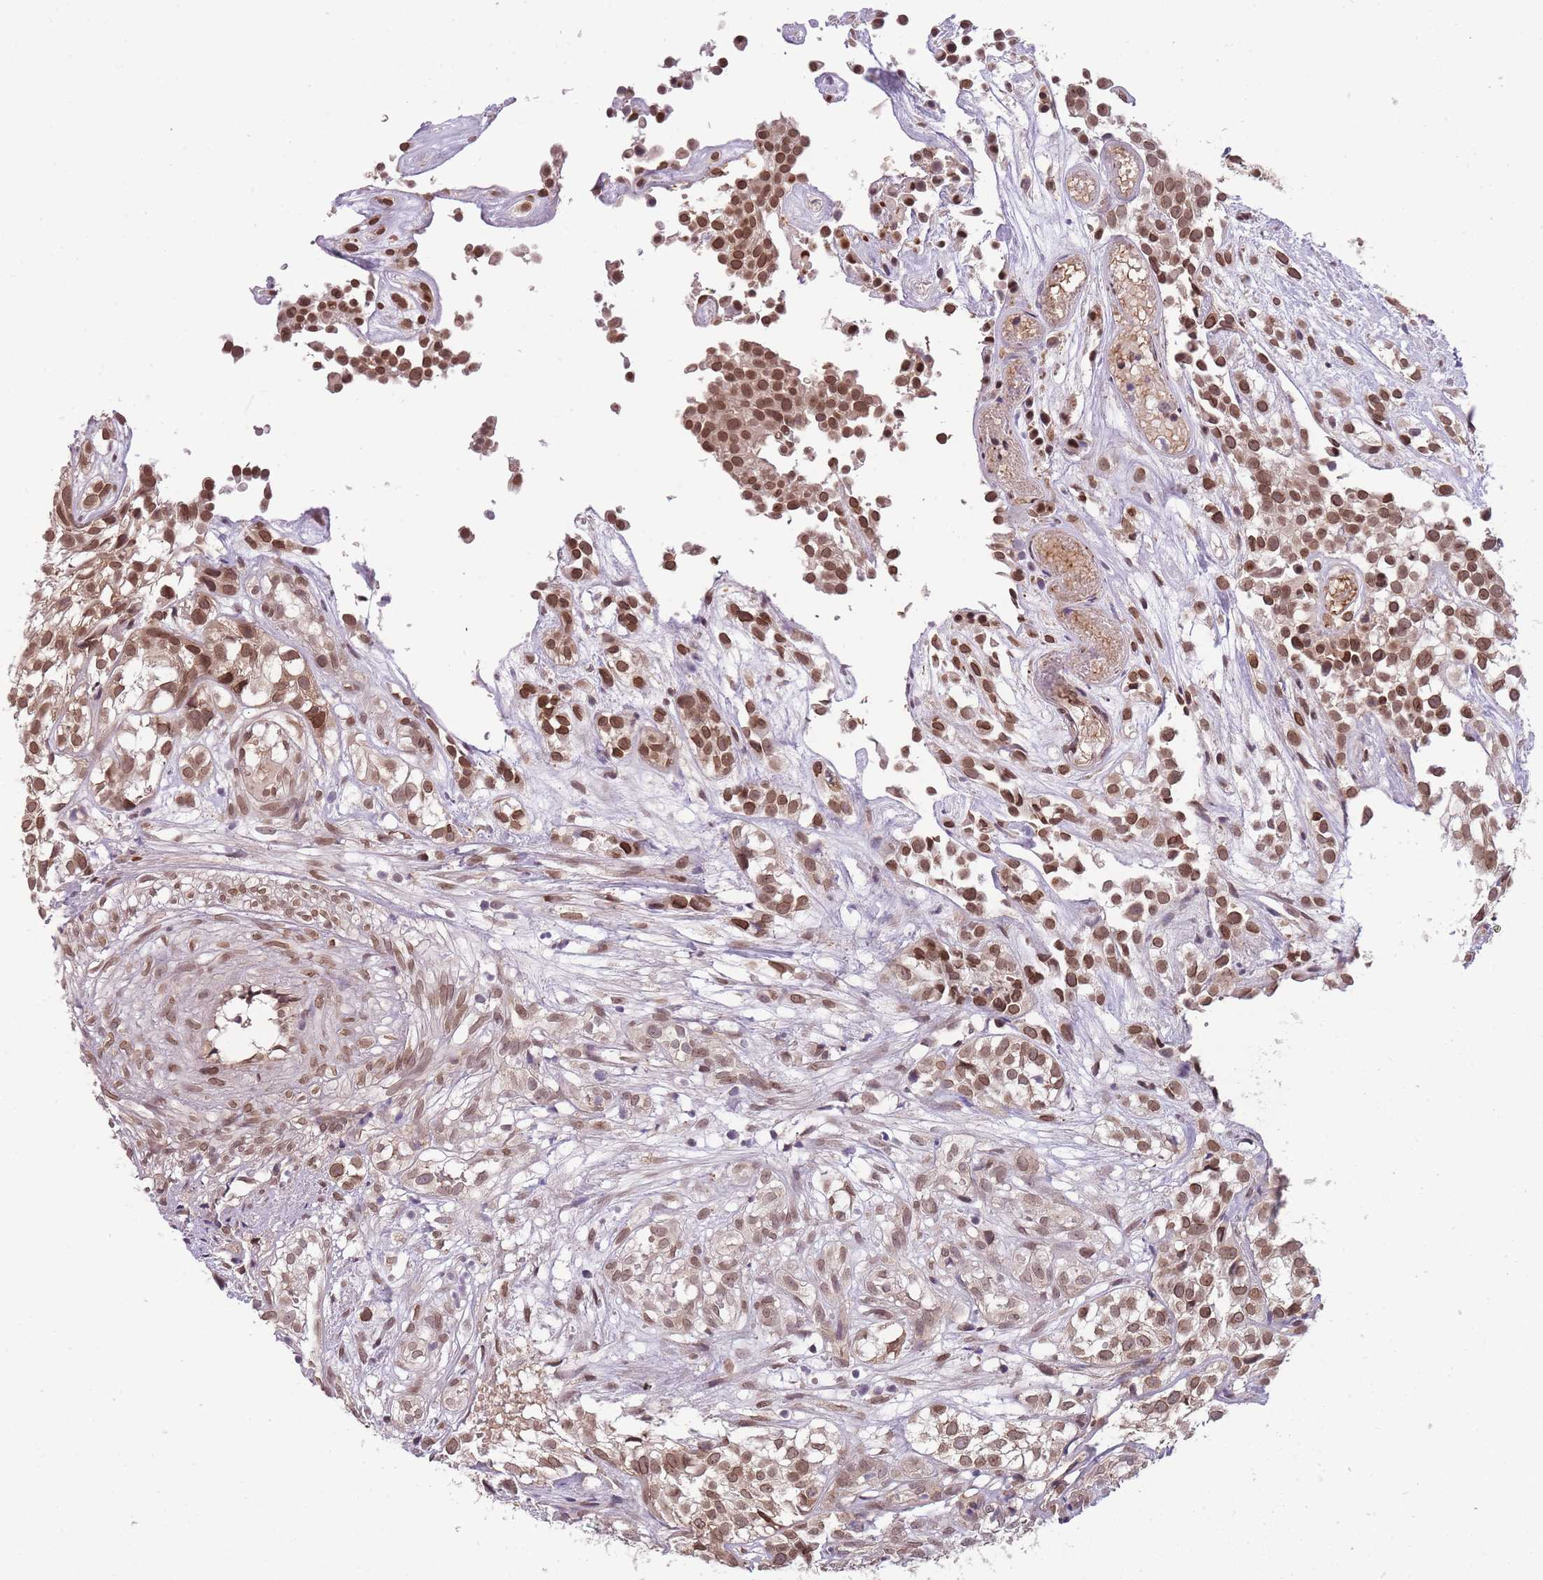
{"staining": {"intensity": "moderate", "quantity": ">75%", "location": "cytoplasmic/membranous,nuclear"}, "tissue": "urothelial cancer", "cell_type": "Tumor cells", "image_type": "cancer", "snomed": [{"axis": "morphology", "description": "Urothelial carcinoma, High grade"}, {"axis": "topography", "description": "Urinary bladder"}], "caption": "A brown stain shows moderate cytoplasmic/membranous and nuclear staining of a protein in human high-grade urothelial carcinoma tumor cells.", "gene": "CDIP1", "patient": {"sex": "male", "age": 56}}